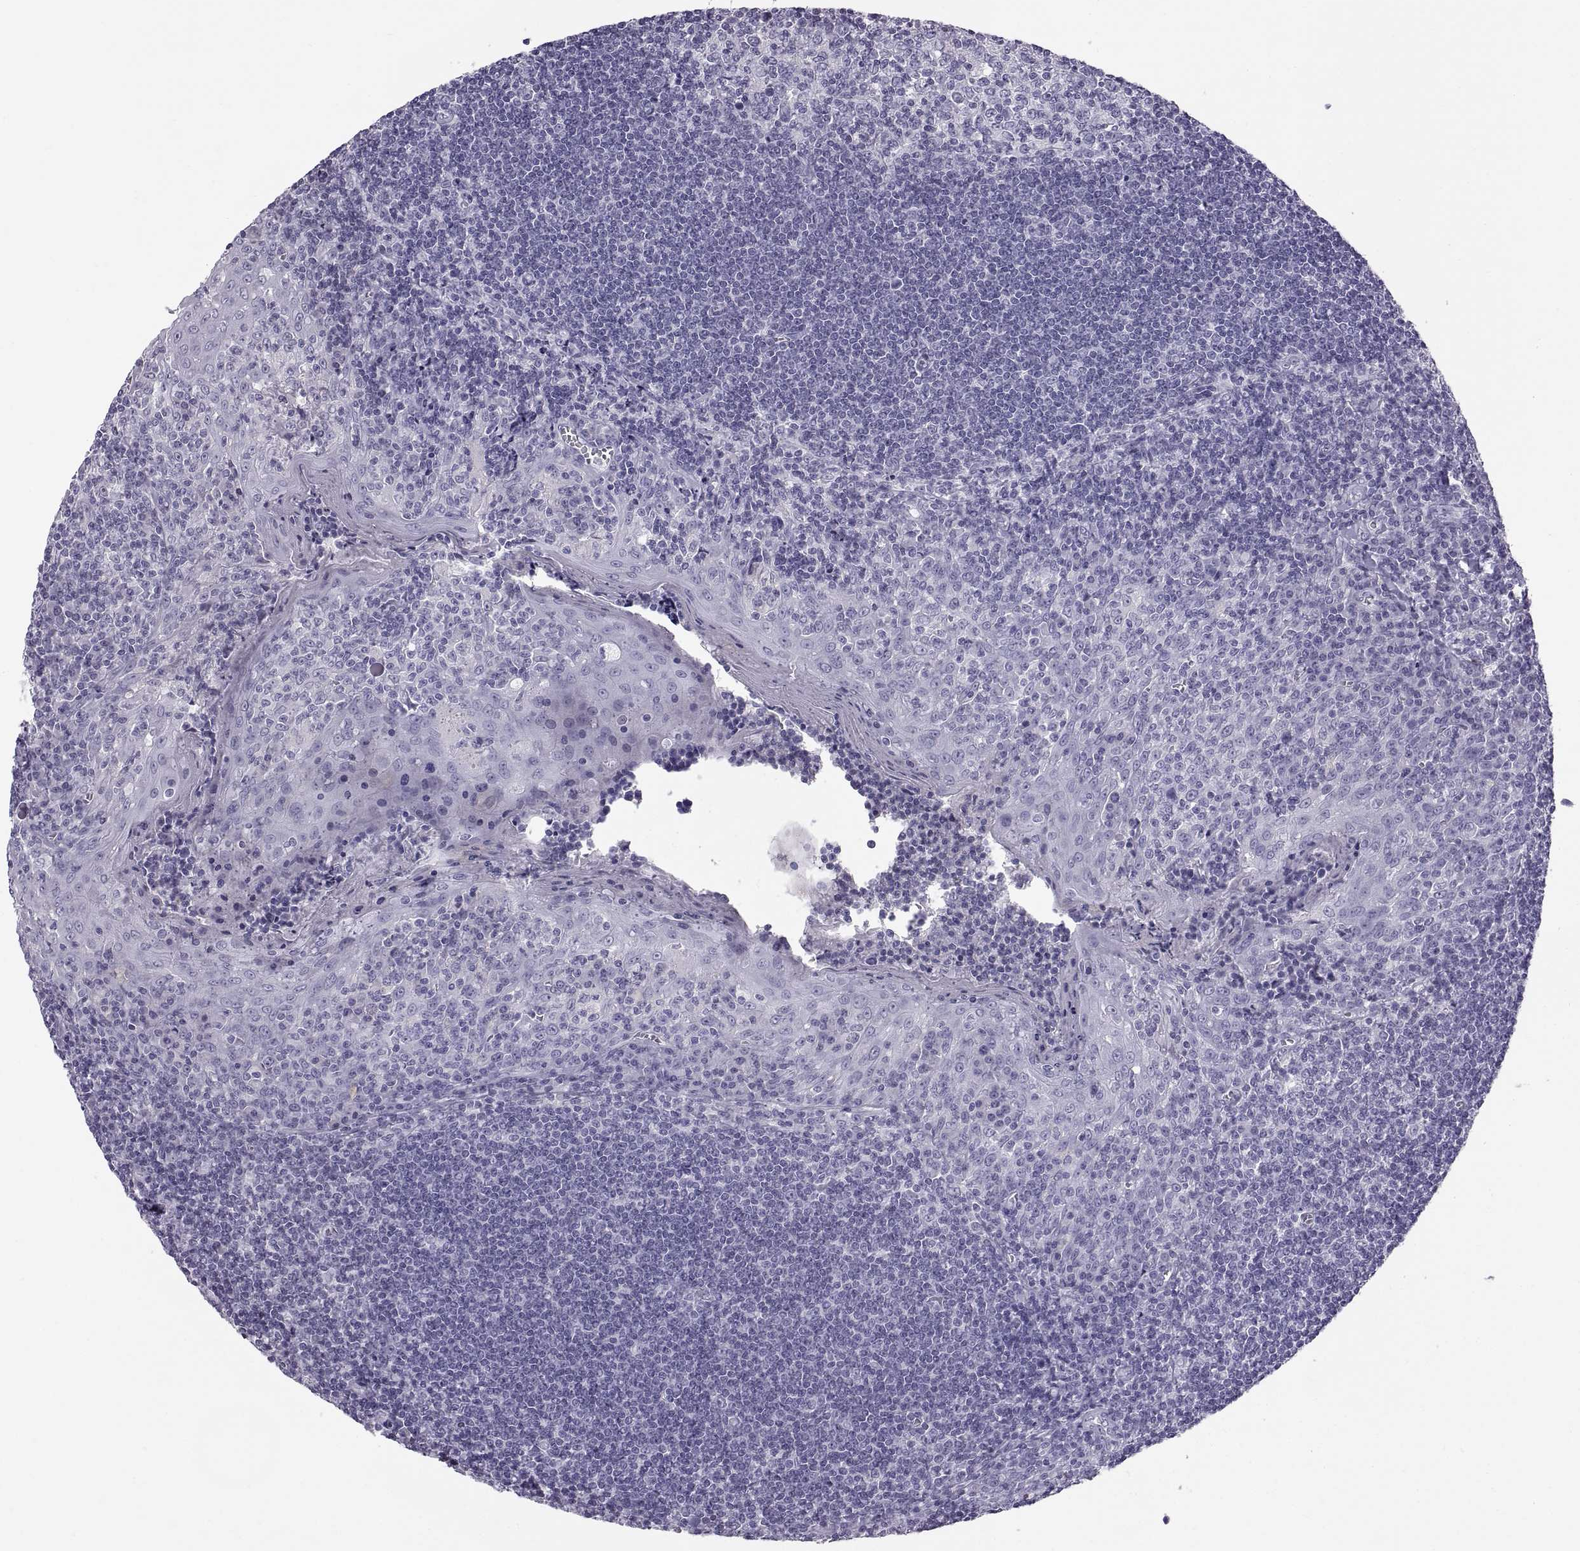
{"staining": {"intensity": "negative", "quantity": "none", "location": "none"}, "tissue": "tonsil", "cell_type": "Germinal center cells", "image_type": "normal", "snomed": [{"axis": "morphology", "description": "Normal tissue, NOS"}, {"axis": "topography", "description": "Tonsil"}], "caption": "High magnification brightfield microscopy of normal tonsil stained with DAB (3,3'-diaminobenzidine) (brown) and counterstained with hematoxylin (blue): germinal center cells show no significant positivity. (Brightfield microscopy of DAB (3,3'-diaminobenzidine) IHC at high magnification).", "gene": "WFDC8", "patient": {"sex": "male", "age": 33}}